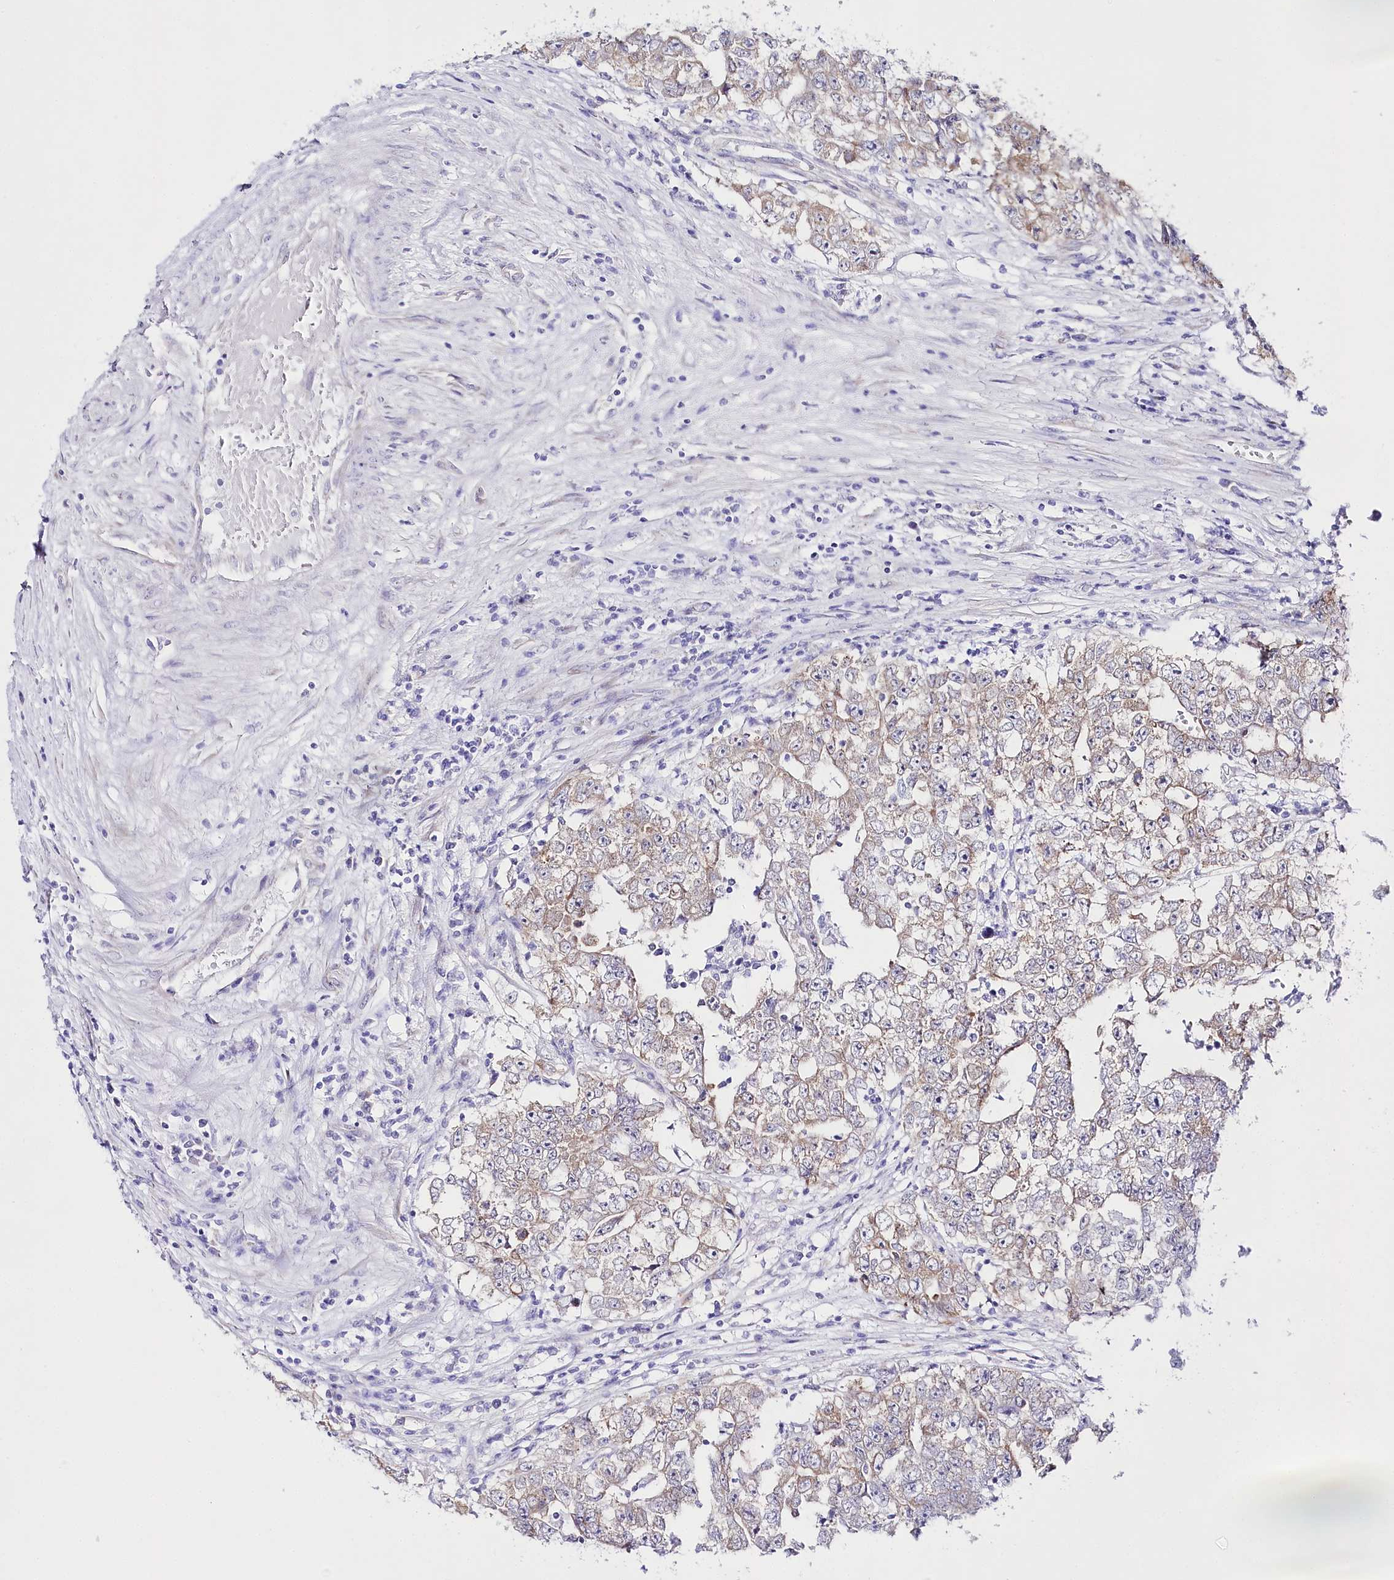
{"staining": {"intensity": "weak", "quantity": "25%-75%", "location": "cytoplasmic/membranous"}, "tissue": "testis cancer", "cell_type": "Tumor cells", "image_type": "cancer", "snomed": [{"axis": "morphology", "description": "Carcinoma, Embryonal, NOS"}, {"axis": "topography", "description": "Testis"}], "caption": "A brown stain labels weak cytoplasmic/membranous staining of a protein in human testis embryonal carcinoma tumor cells.", "gene": "CSN3", "patient": {"sex": "male", "age": 25}}